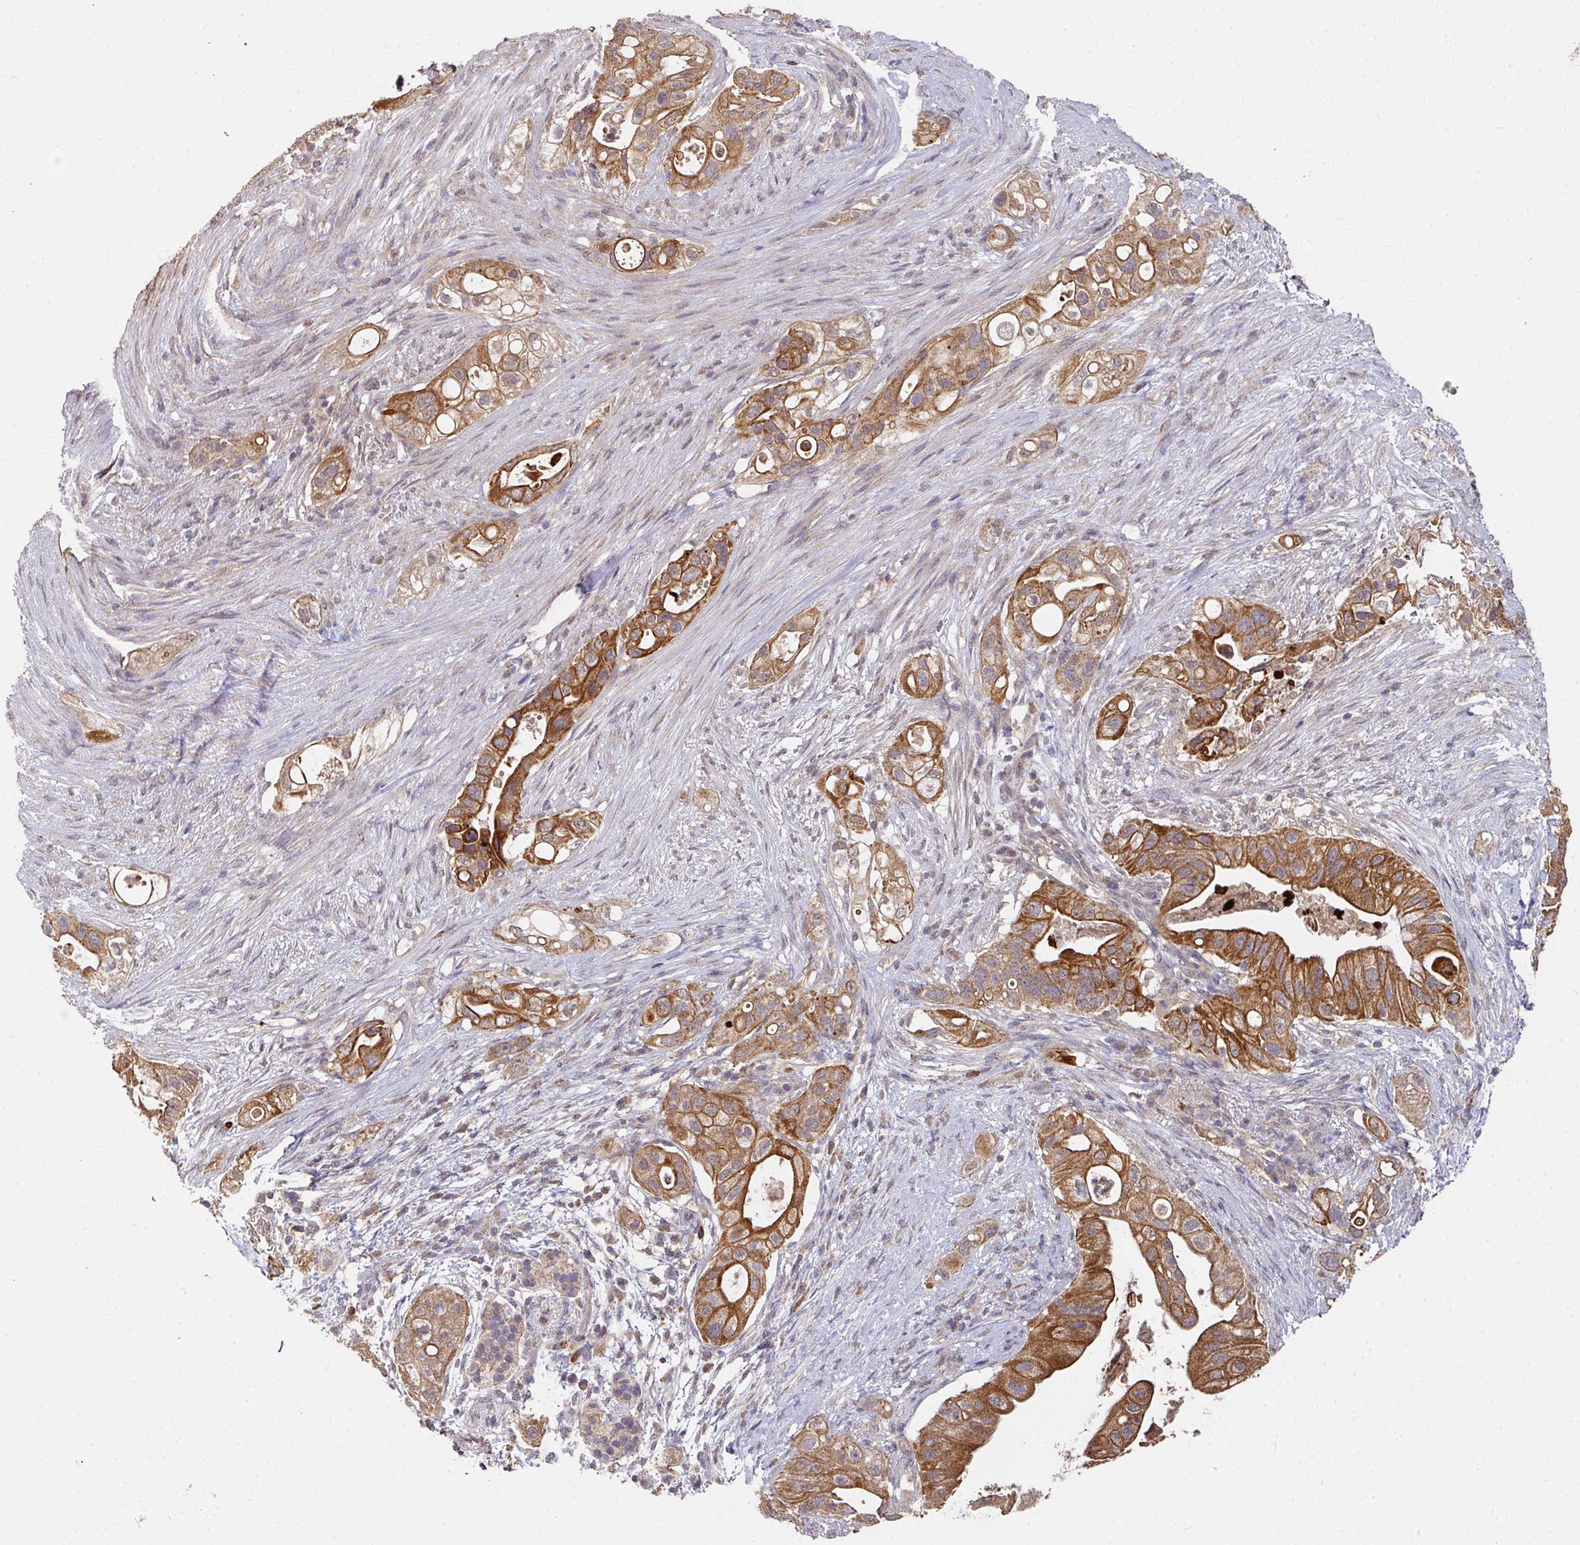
{"staining": {"intensity": "strong", "quantity": ">75%", "location": "cytoplasmic/membranous"}, "tissue": "pancreatic cancer", "cell_type": "Tumor cells", "image_type": "cancer", "snomed": [{"axis": "morphology", "description": "Adenocarcinoma, NOS"}, {"axis": "topography", "description": "Pancreas"}], "caption": "IHC photomicrograph of human pancreatic cancer (adenocarcinoma) stained for a protein (brown), which shows high levels of strong cytoplasmic/membranous expression in about >75% of tumor cells.", "gene": "EXTL3", "patient": {"sex": "female", "age": 72}}